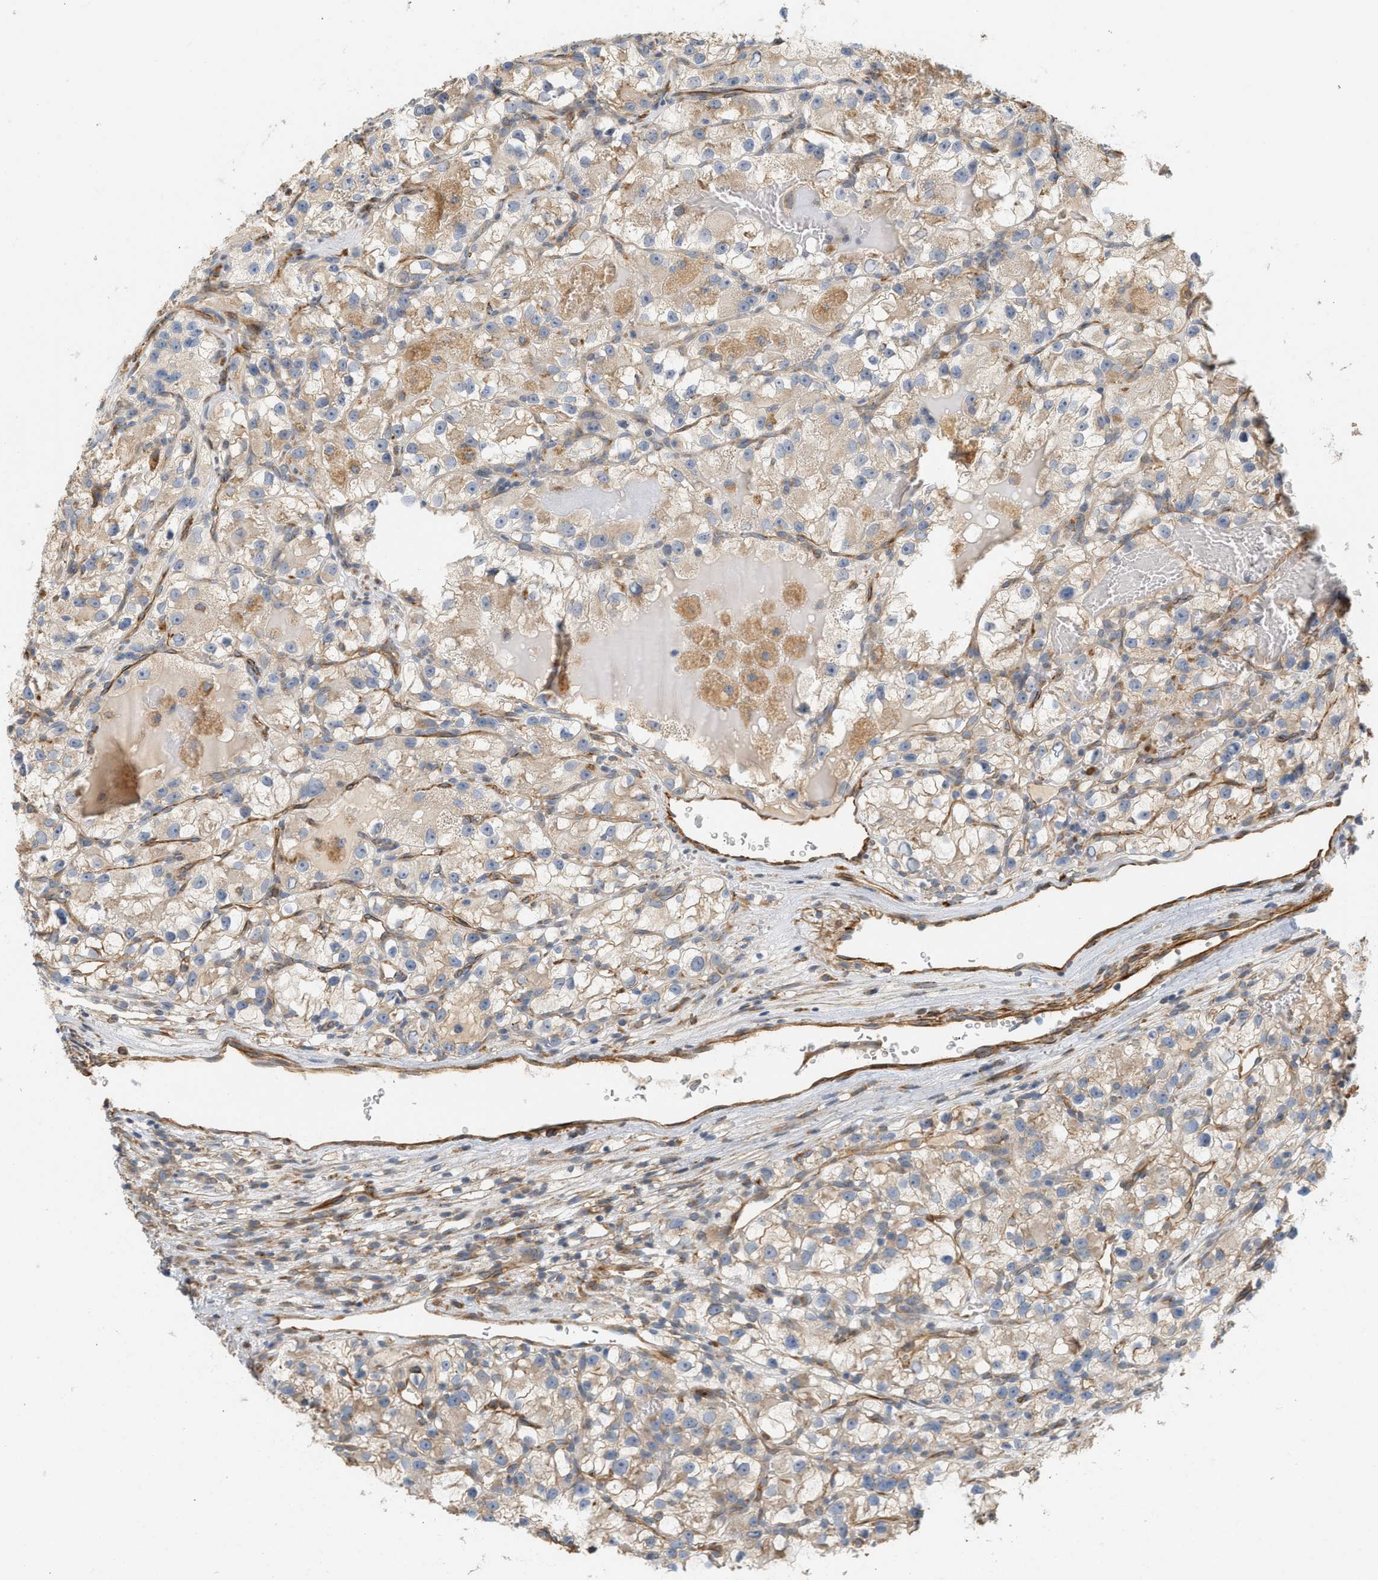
{"staining": {"intensity": "weak", "quantity": ">75%", "location": "cytoplasmic/membranous"}, "tissue": "renal cancer", "cell_type": "Tumor cells", "image_type": "cancer", "snomed": [{"axis": "morphology", "description": "Adenocarcinoma, NOS"}, {"axis": "topography", "description": "Kidney"}], "caption": "A histopathology image of human renal cancer (adenocarcinoma) stained for a protein displays weak cytoplasmic/membranous brown staining in tumor cells.", "gene": "SVOP", "patient": {"sex": "female", "age": 57}}